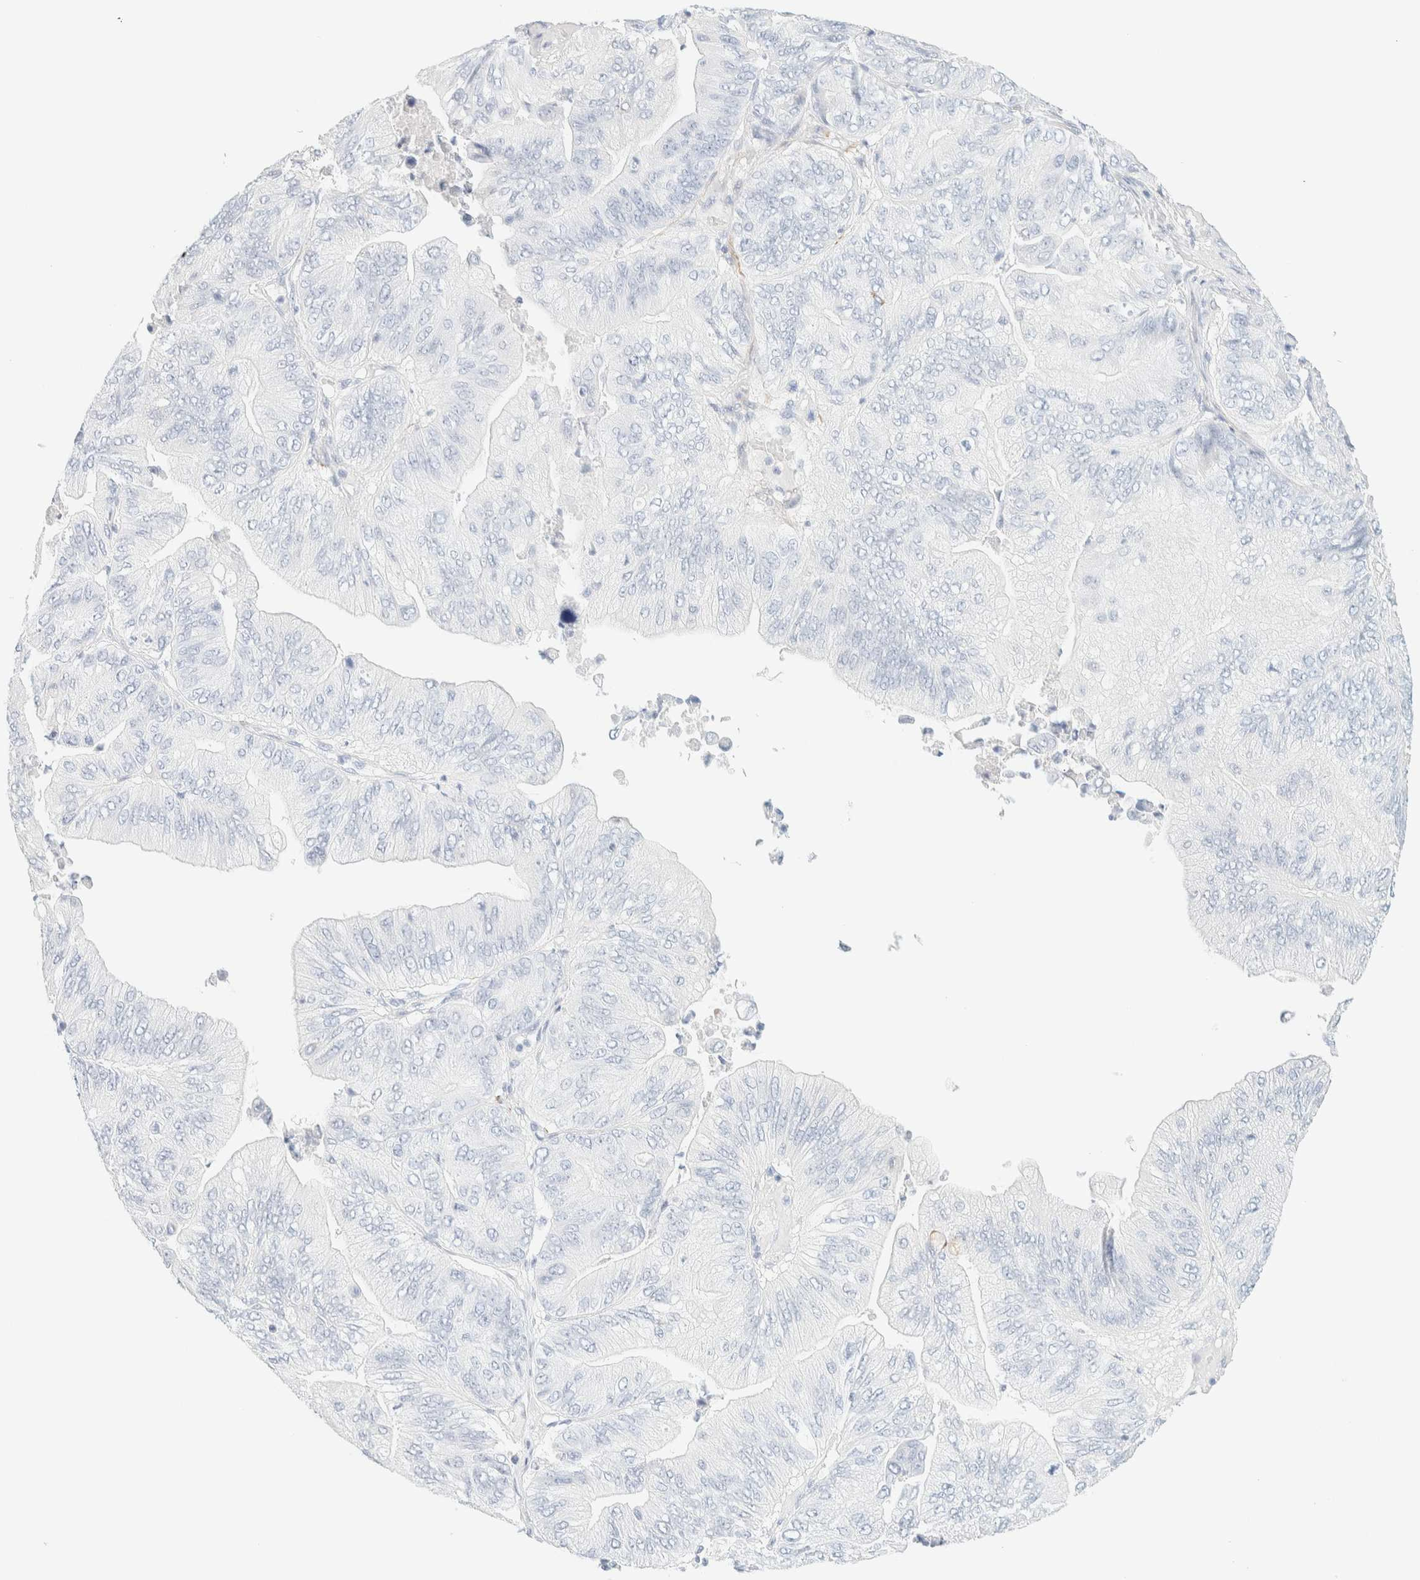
{"staining": {"intensity": "negative", "quantity": "none", "location": "none"}, "tissue": "ovarian cancer", "cell_type": "Tumor cells", "image_type": "cancer", "snomed": [{"axis": "morphology", "description": "Cystadenocarcinoma, mucinous, NOS"}, {"axis": "topography", "description": "Ovary"}], "caption": "Tumor cells show no significant staining in ovarian mucinous cystadenocarcinoma.", "gene": "AFMID", "patient": {"sex": "female", "age": 61}}